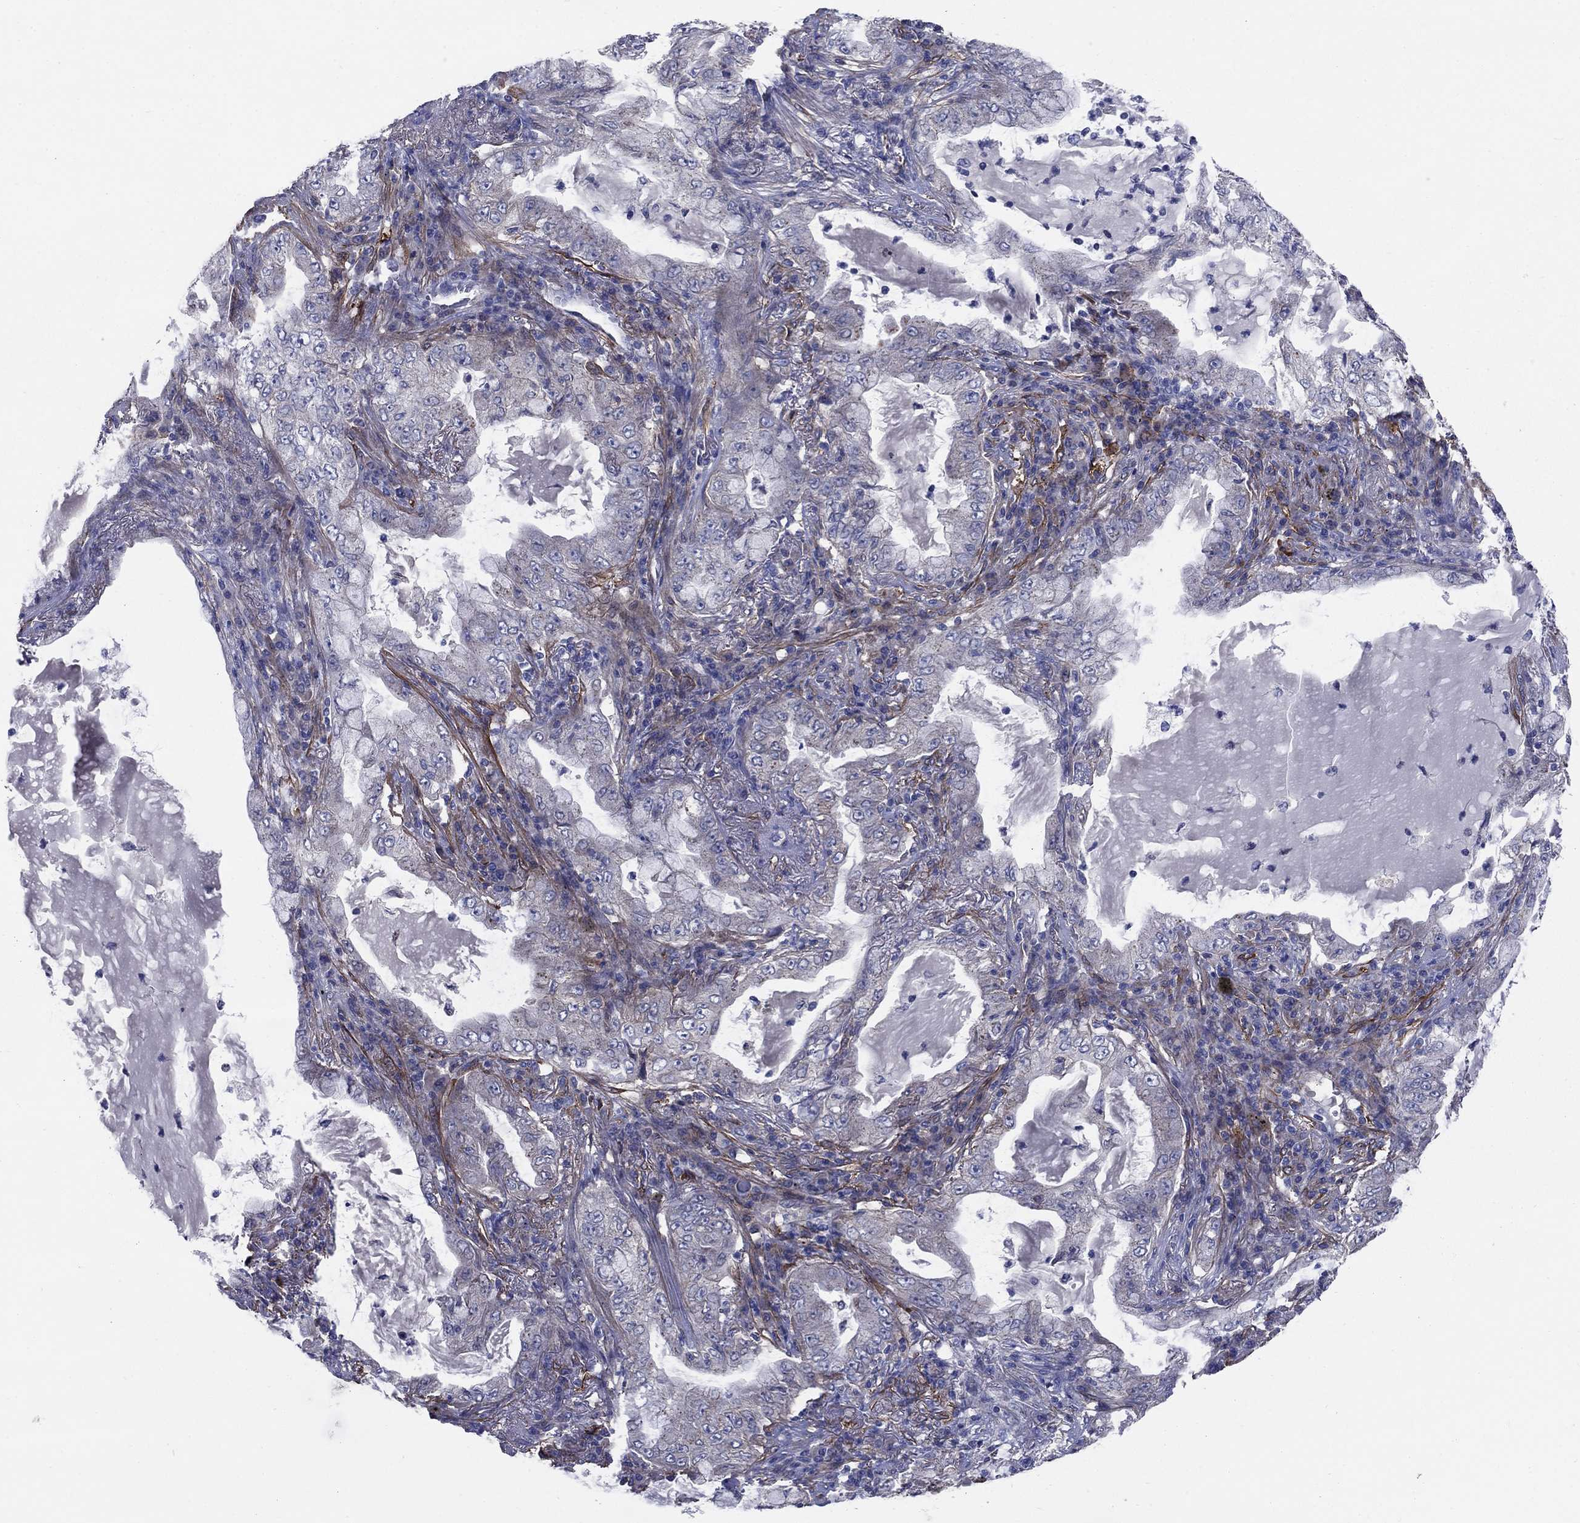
{"staining": {"intensity": "negative", "quantity": "none", "location": "none"}, "tissue": "lung cancer", "cell_type": "Tumor cells", "image_type": "cancer", "snomed": [{"axis": "morphology", "description": "Adenocarcinoma, NOS"}, {"axis": "topography", "description": "Lung"}], "caption": "Adenocarcinoma (lung) was stained to show a protein in brown. There is no significant positivity in tumor cells. (DAB immunohistochemistry (IHC) visualized using brightfield microscopy, high magnification).", "gene": "EMP2", "patient": {"sex": "female", "age": 73}}